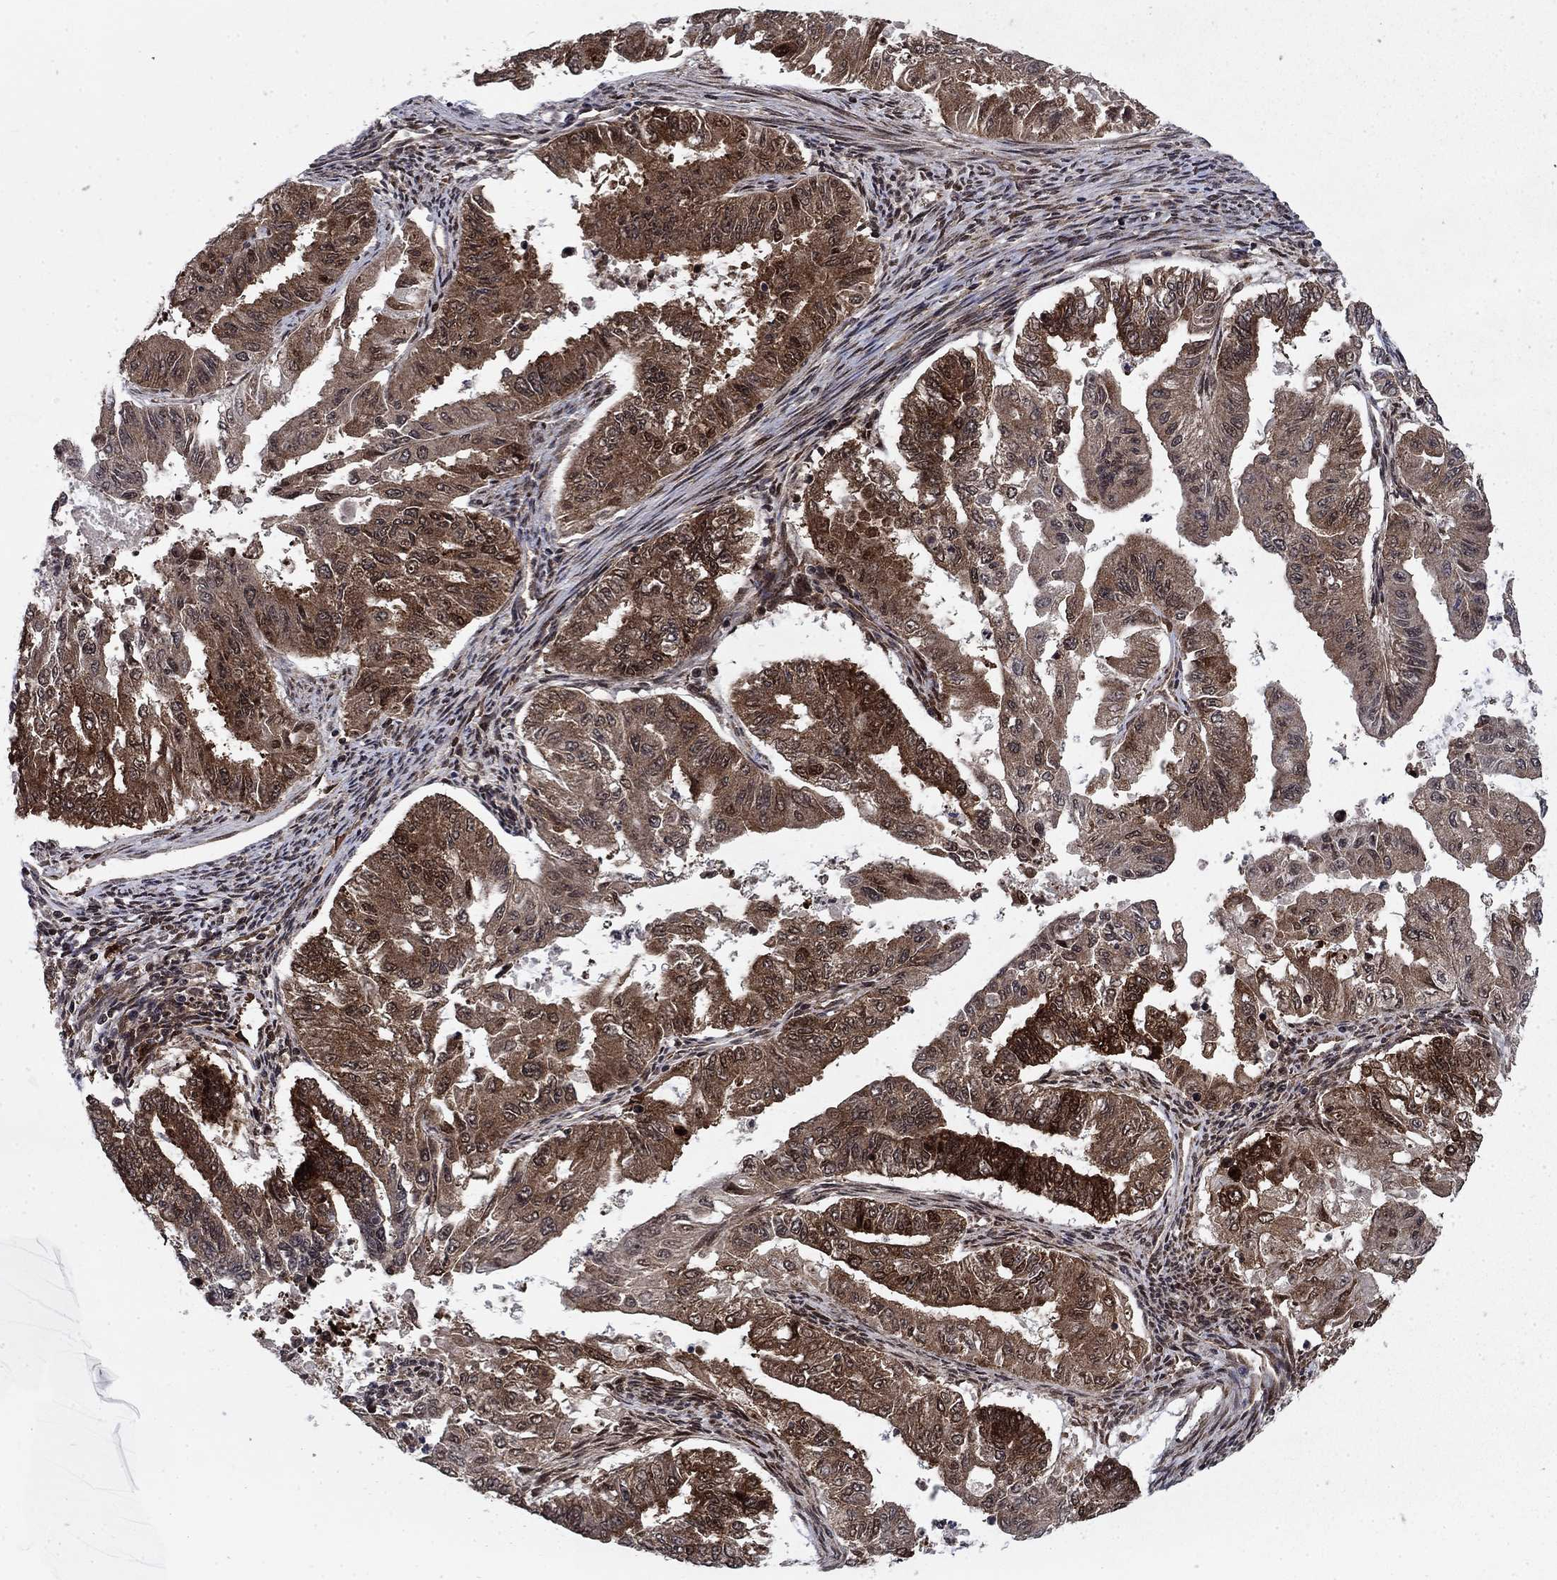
{"staining": {"intensity": "moderate", "quantity": "25%-75%", "location": "cytoplasmic/membranous"}, "tissue": "endometrial cancer", "cell_type": "Tumor cells", "image_type": "cancer", "snomed": [{"axis": "morphology", "description": "Adenocarcinoma, NOS"}, {"axis": "topography", "description": "Uterus"}], "caption": "IHC of human endometrial cancer demonstrates medium levels of moderate cytoplasmic/membranous staining in approximately 25%-75% of tumor cells.", "gene": "DNAJA1", "patient": {"sex": "female", "age": 59}}